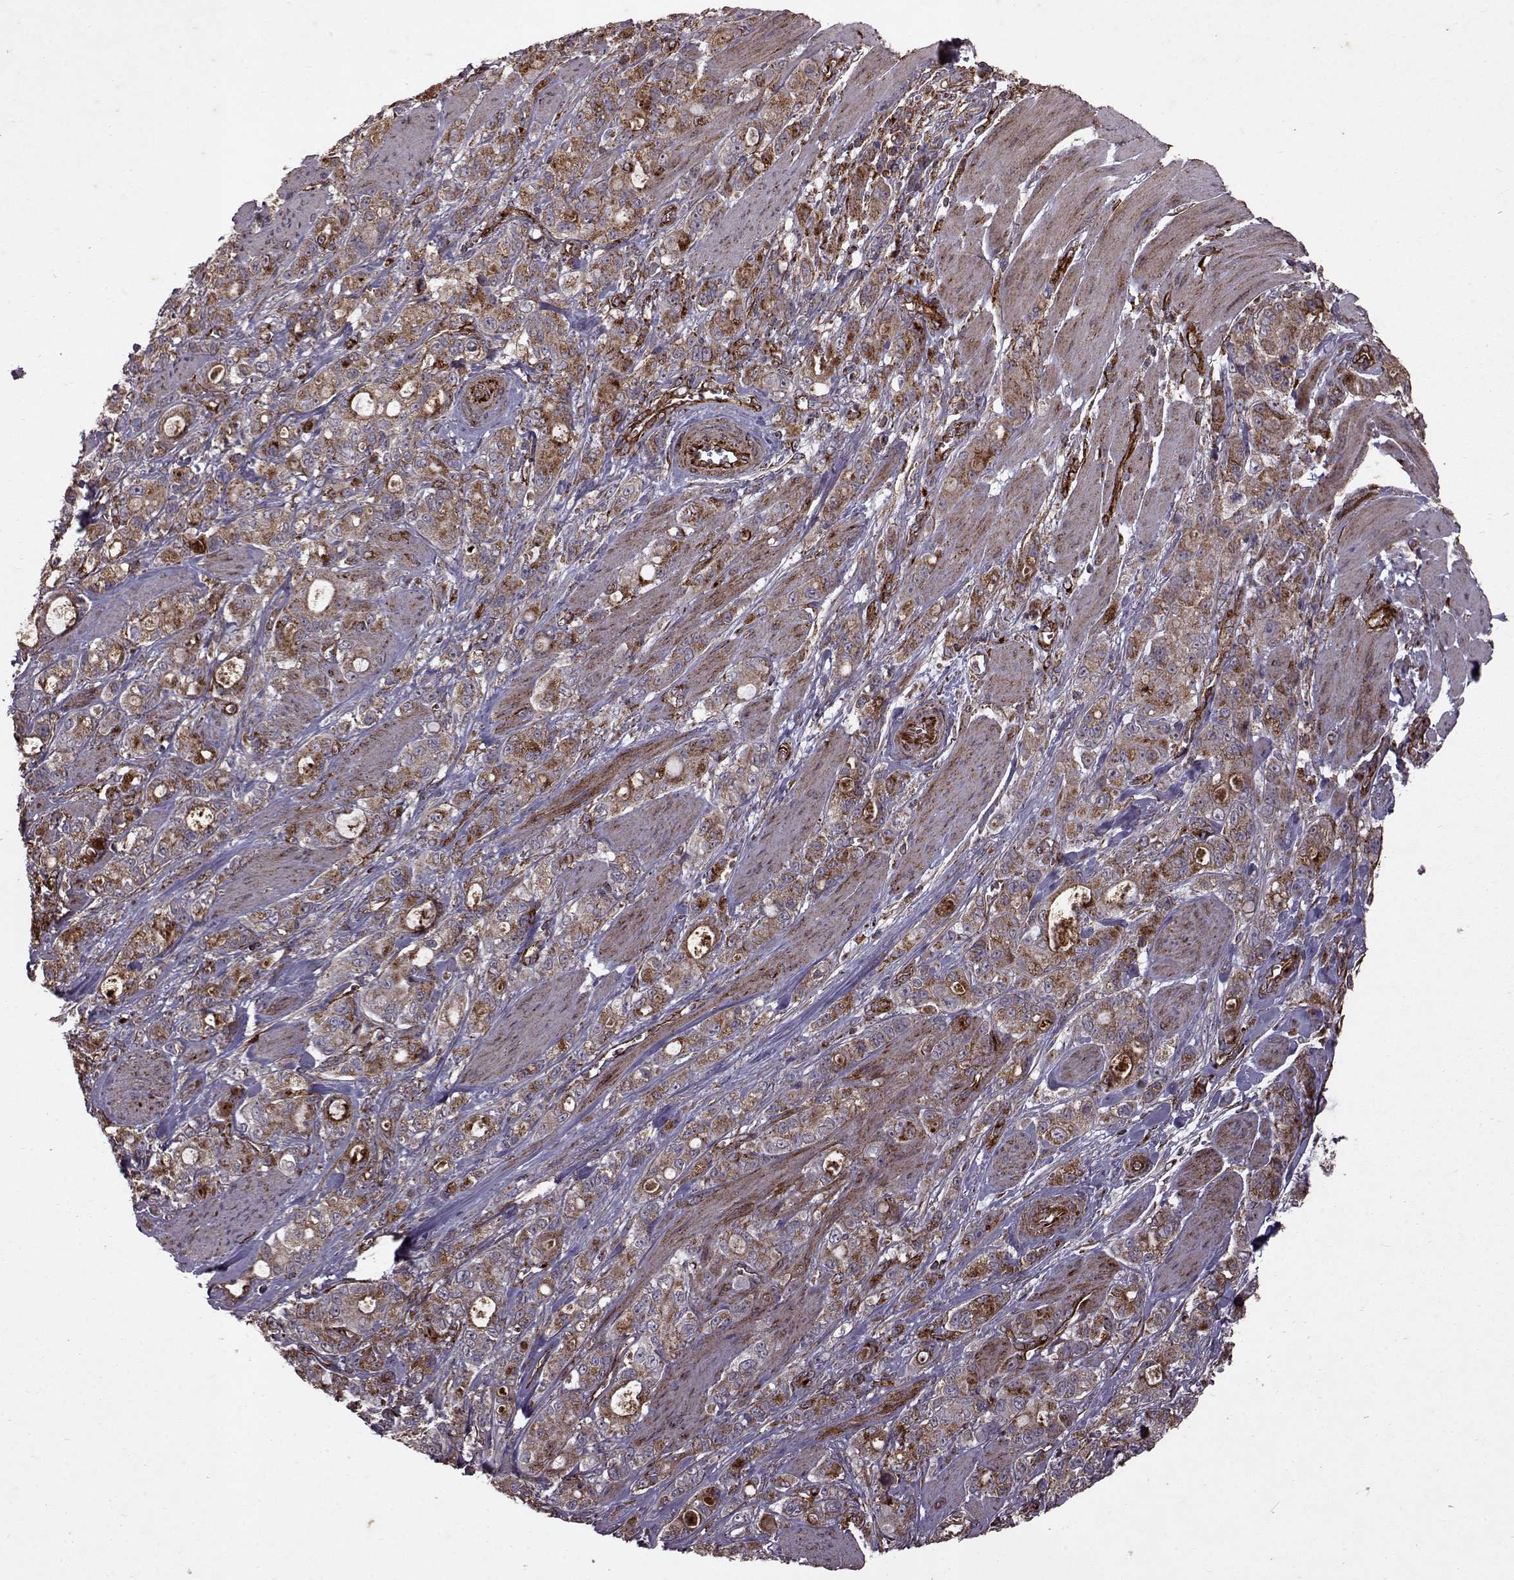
{"staining": {"intensity": "moderate", "quantity": ">75%", "location": "cytoplasmic/membranous"}, "tissue": "stomach cancer", "cell_type": "Tumor cells", "image_type": "cancer", "snomed": [{"axis": "morphology", "description": "Adenocarcinoma, NOS"}, {"axis": "topography", "description": "Stomach"}], "caption": "This photomicrograph demonstrates immunohistochemistry staining of human stomach cancer, with medium moderate cytoplasmic/membranous staining in about >75% of tumor cells.", "gene": "FXN", "patient": {"sex": "male", "age": 63}}